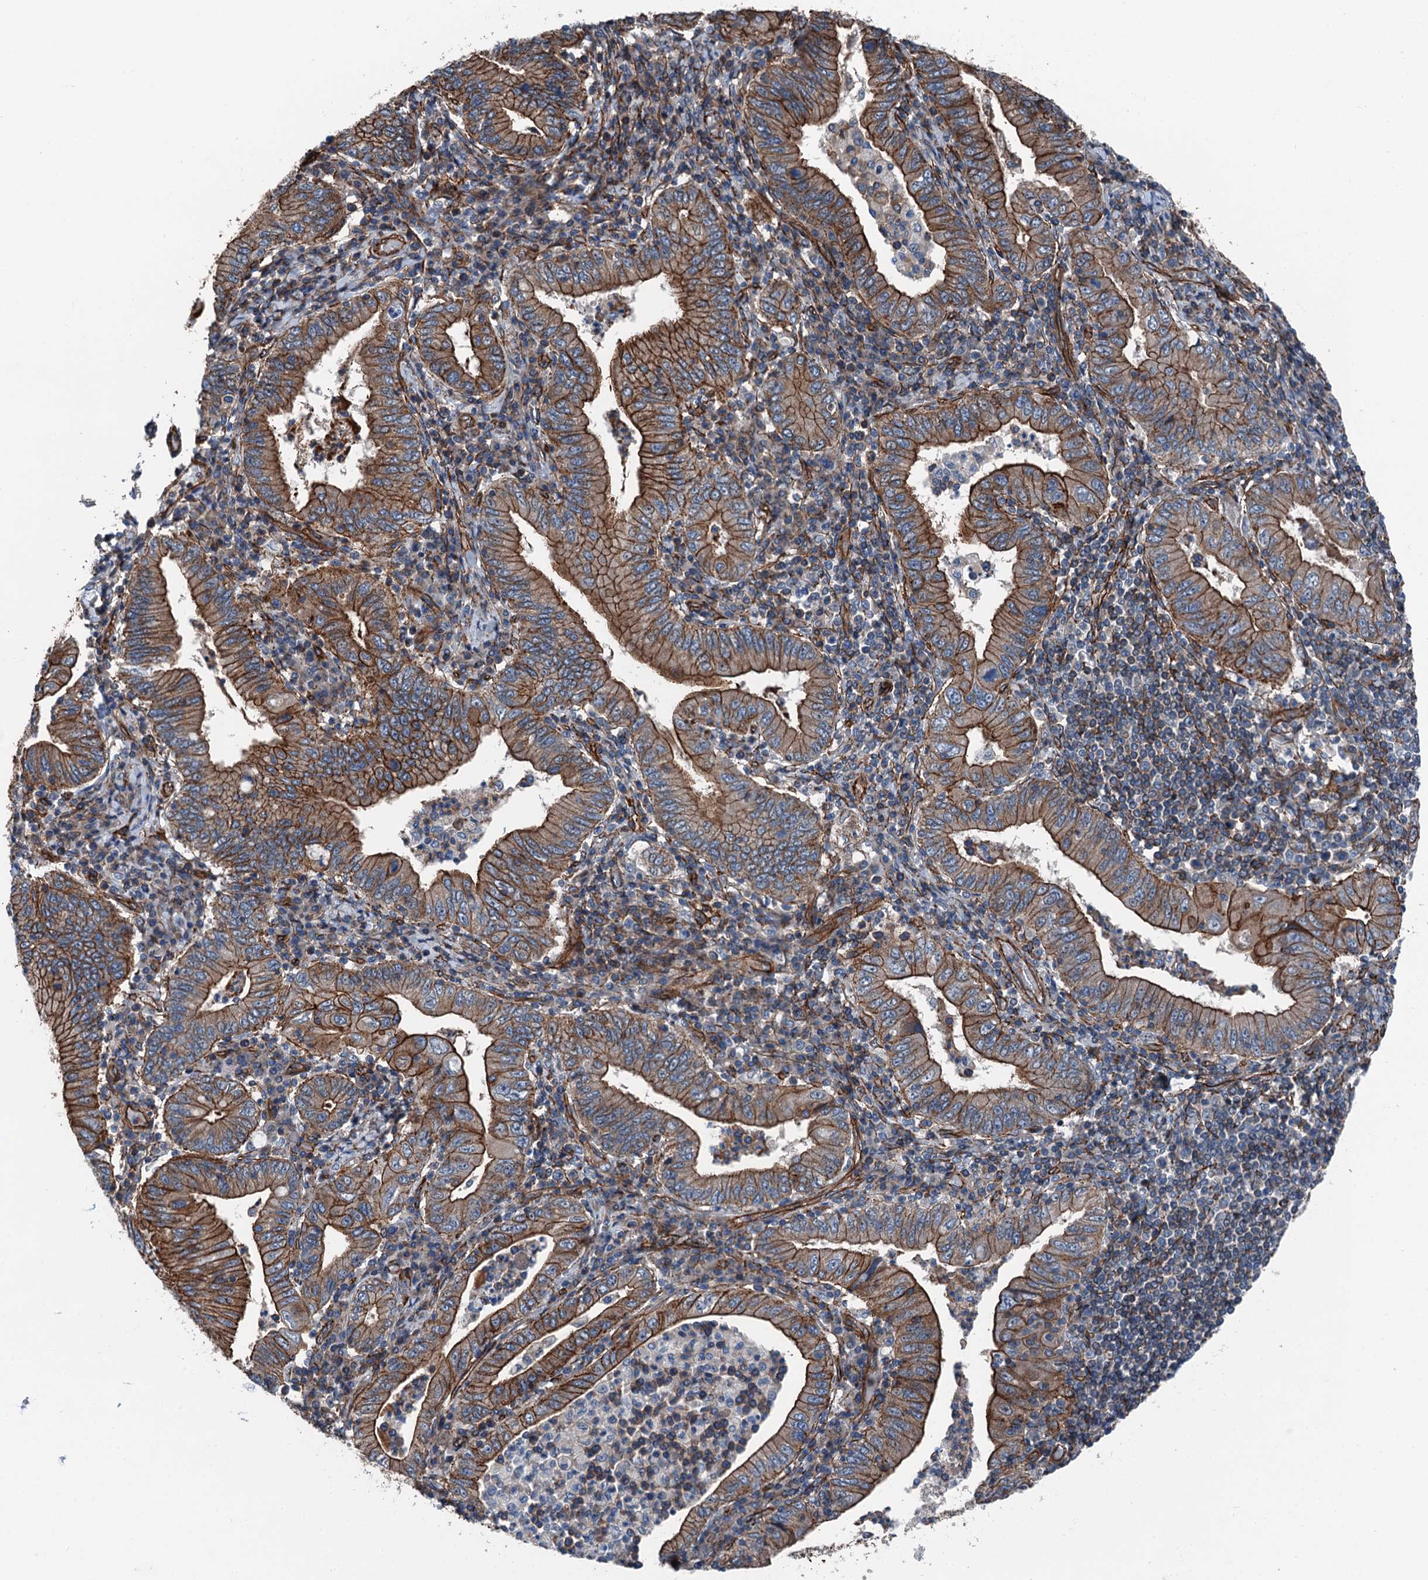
{"staining": {"intensity": "strong", "quantity": ">75%", "location": "cytoplasmic/membranous"}, "tissue": "stomach cancer", "cell_type": "Tumor cells", "image_type": "cancer", "snomed": [{"axis": "morphology", "description": "Normal tissue, NOS"}, {"axis": "morphology", "description": "Adenocarcinoma, NOS"}, {"axis": "topography", "description": "Esophagus"}, {"axis": "topography", "description": "Stomach, upper"}, {"axis": "topography", "description": "Peripheral nerve tissue"}], "caption": "Tumor cells show high levels of strong cytoplasmic/membranous staining in approximately >75% of cells in human stomach cancer.", "gene": "NMRAL1", "patient": {"sex": "male", "age": 62}}